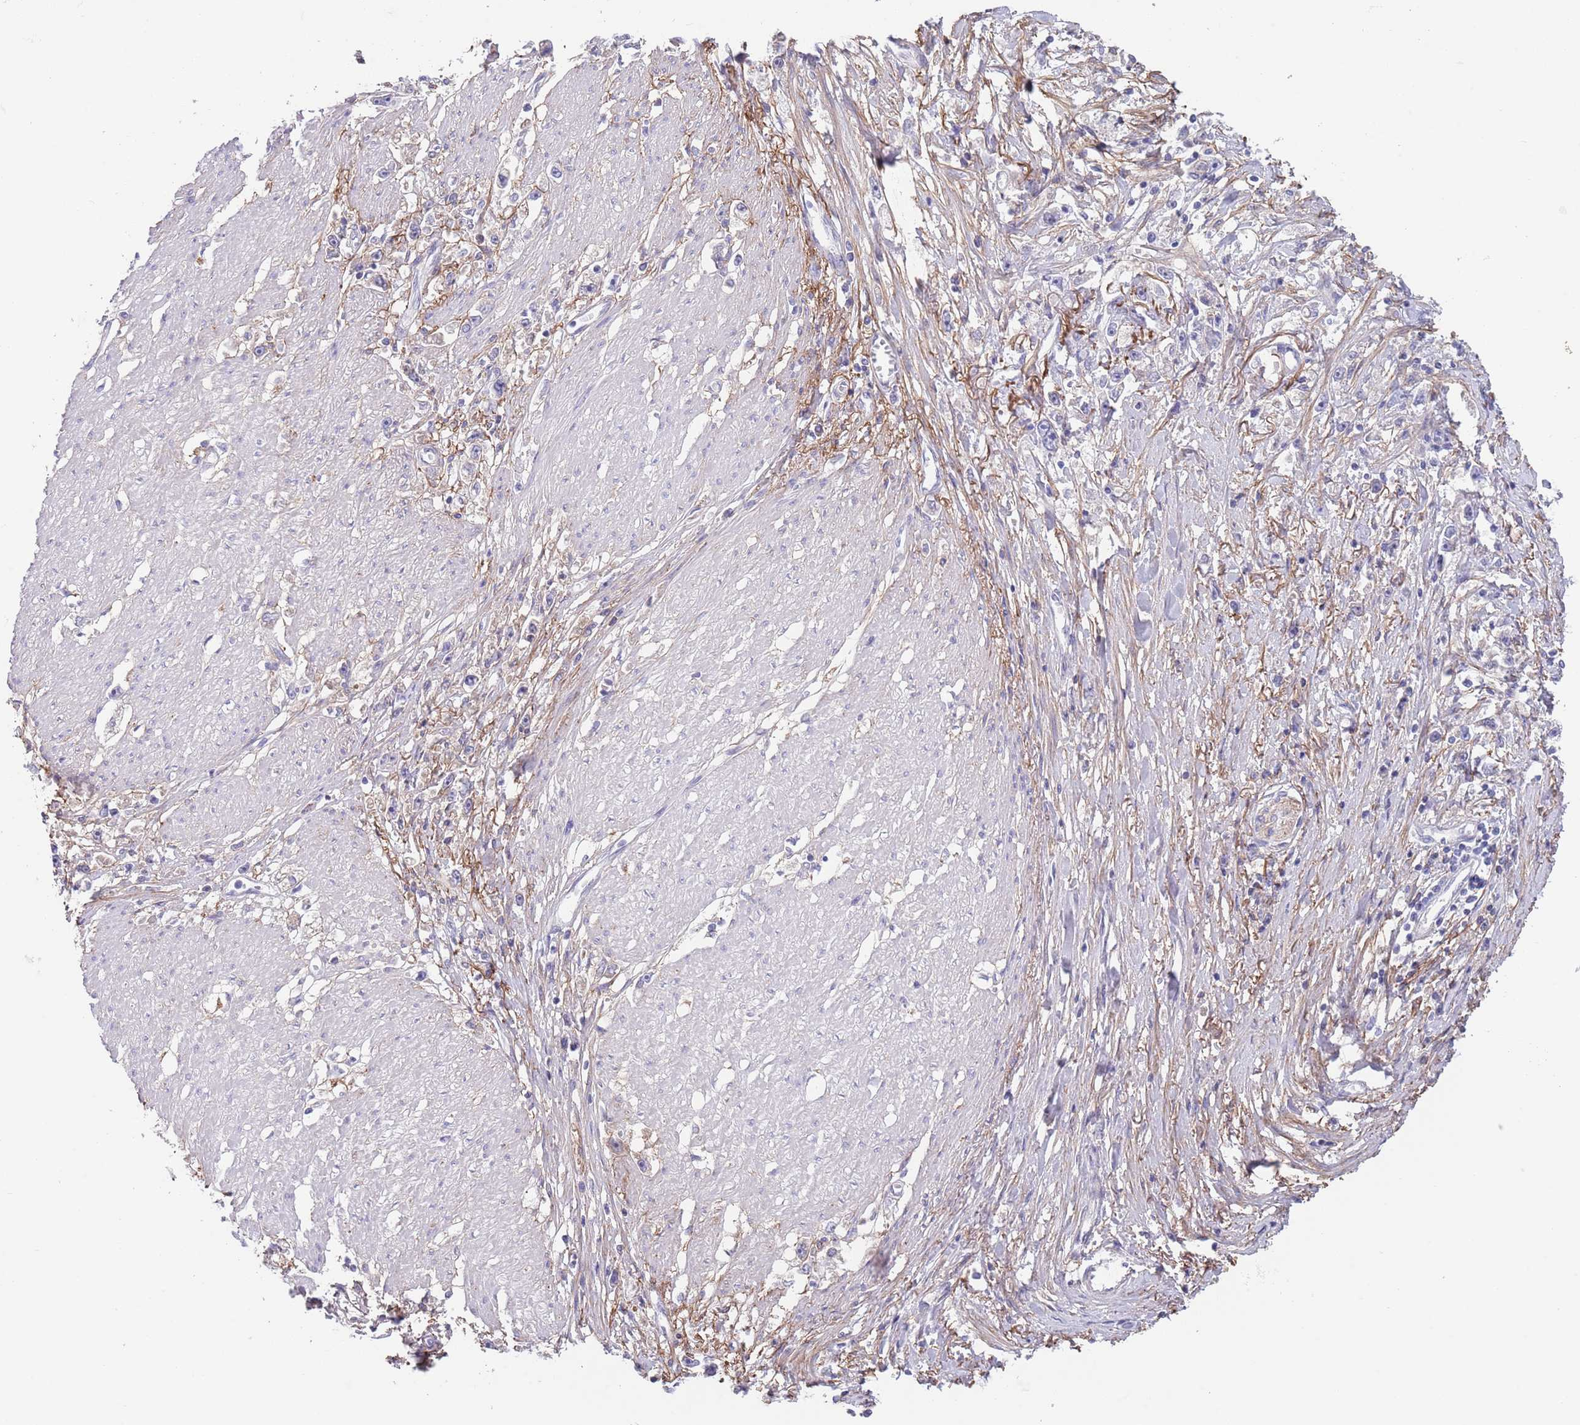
{"staining": {"intensity": "negative", "quantity": "none", "location": "none"}, "tissue": "stomach cancer", "cell_type": "Tumor cells", "image_type": "cancer", "snomed": [{"axis": "morphology", "description": "Adenocarcinoma, NOS"}, {"axis": "topography", "description": "Stomach"}], "caption": "Tumor cells are negative for protein expression in human adenocarcinoma (stomach).", "gene": "RNF169", "patient": {"sex": "female", "age": 59}}